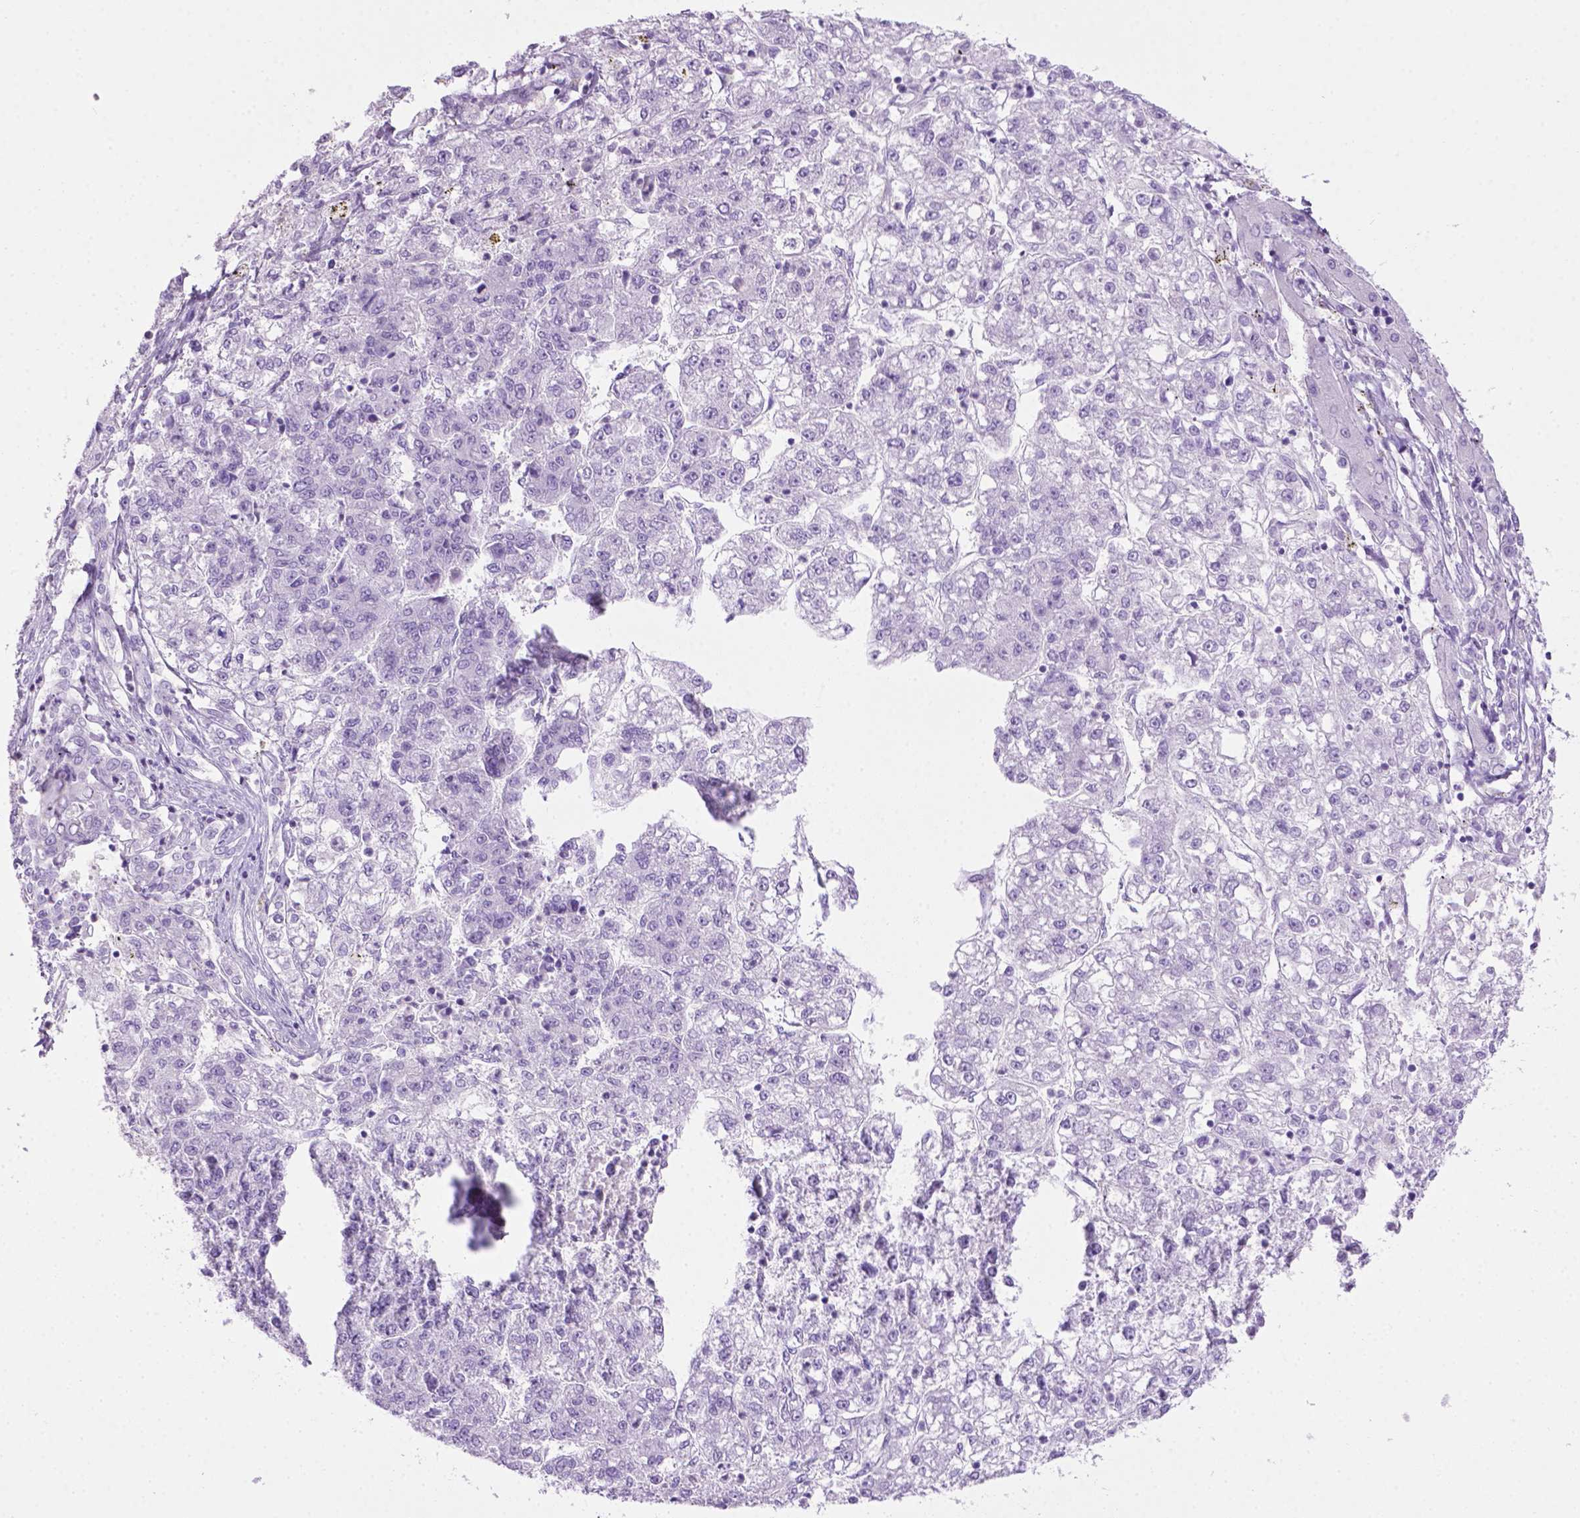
{"staining": {"intensity": "negative", "quantity": "none", "location": "none"}, "tissue": "liver cancer", "cell_type": "Tumor cells", "image_type": "cancer", "snomed": [{"axis": "morphology", "description": "Carcinoma, Hepatocellular, NOS"}, {"axis": "topography", "description": "Liver"}], "caption": "Immunohistochemistry (IHC) photomicrograph of human liver cancer (hepatocellular carcinoma) stained for a protein (brown), which shows no positivity in tumor cells.", "gene": "LELP1", "patient": {"sex": "male", "age": 56}}